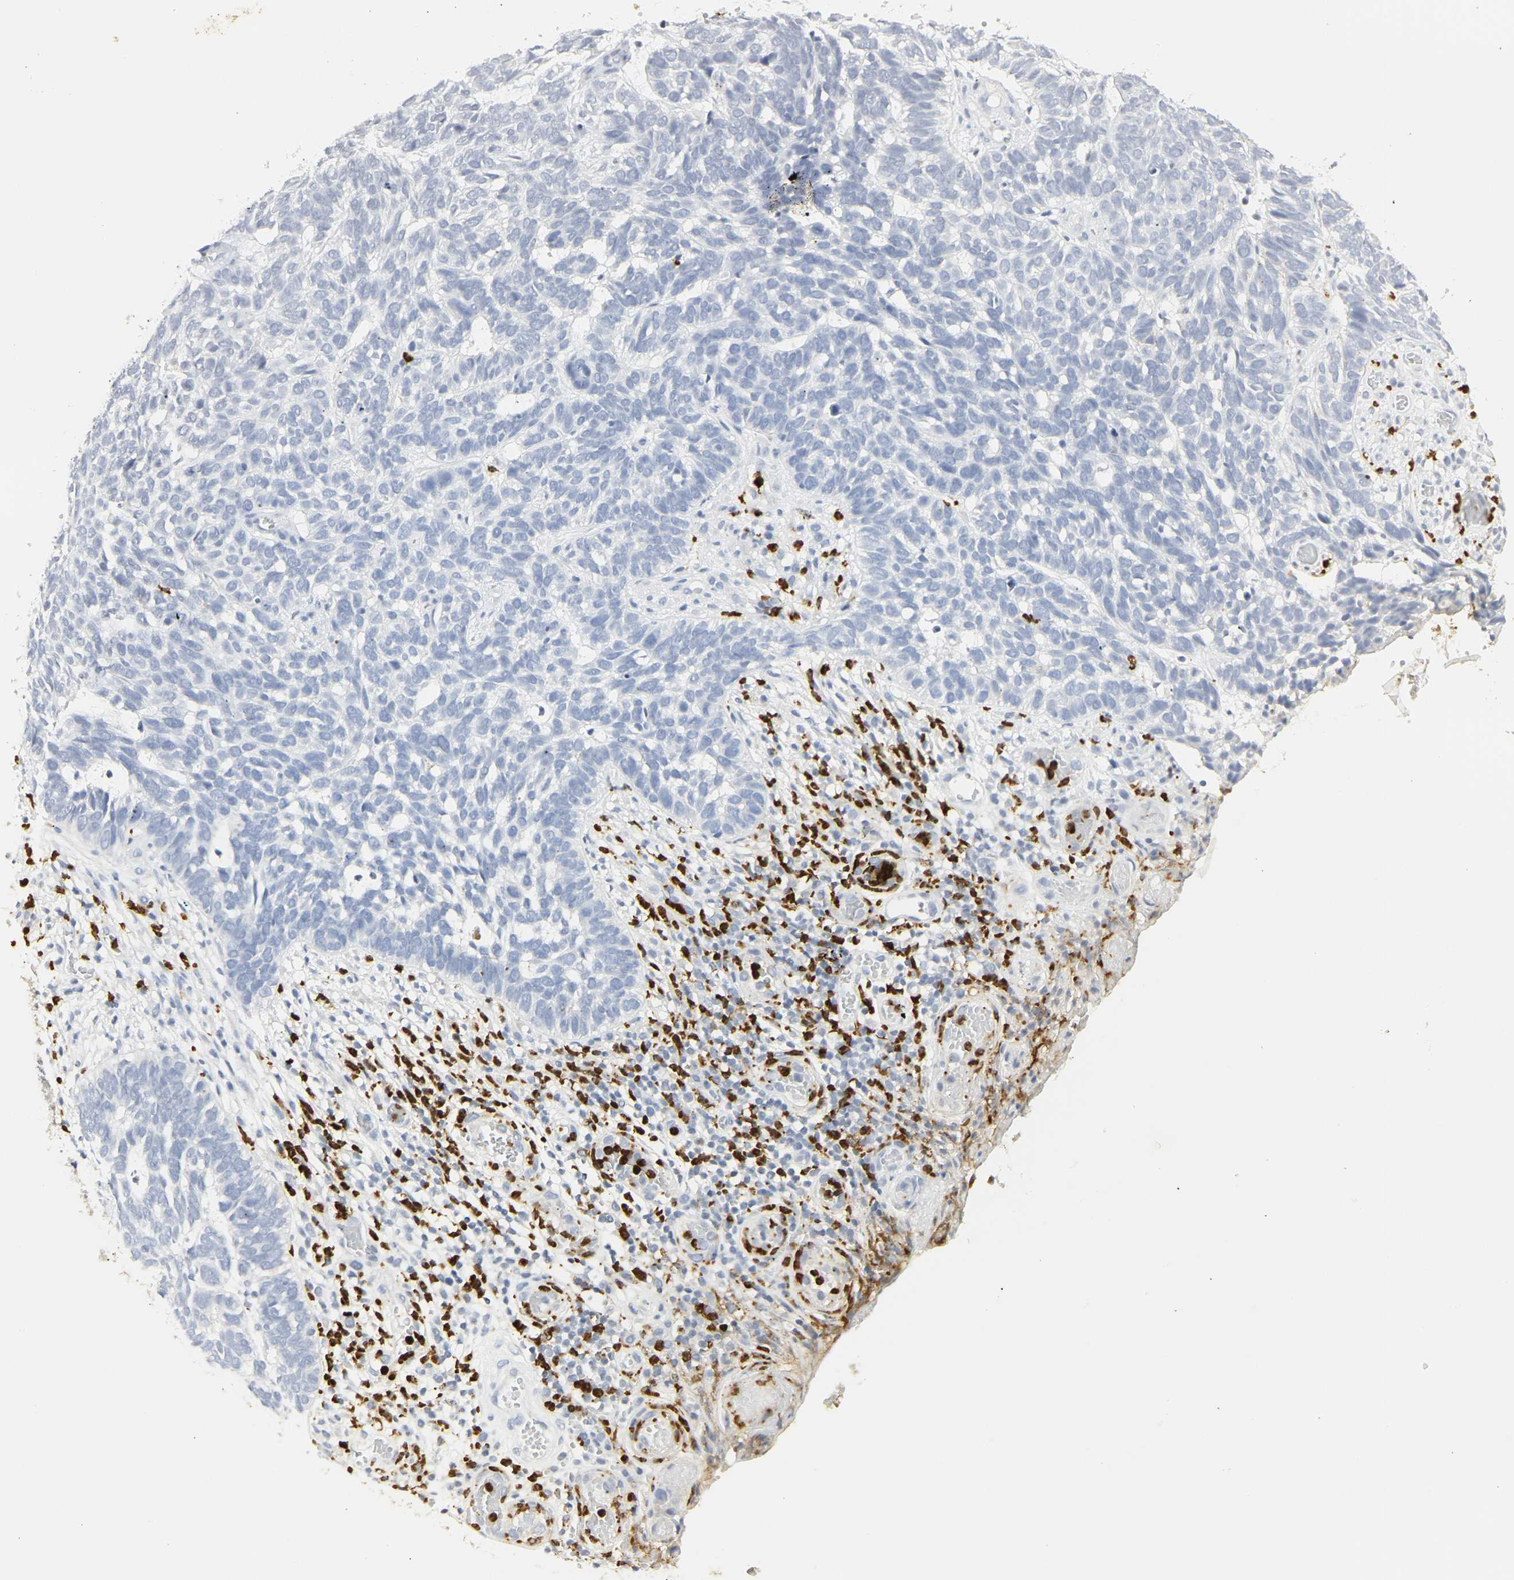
{"staining": {"intensity": "negative", "quantity": "none", "location": "none"}, "tissue": "skin cancer", "cell_type": "Tumor cells", "image_type": "cancer", "snomed": [{"axis": "morphology", "description": "Basal cell carcinoma"}, {"axis": "topography", "description": "Skin"}], "caption": "IHC of human skin basal cell carcinoma exhibits no staining in tumor cells.", "gene": "CEACAM5", "patient": {"sex": "male", "age": 87}}